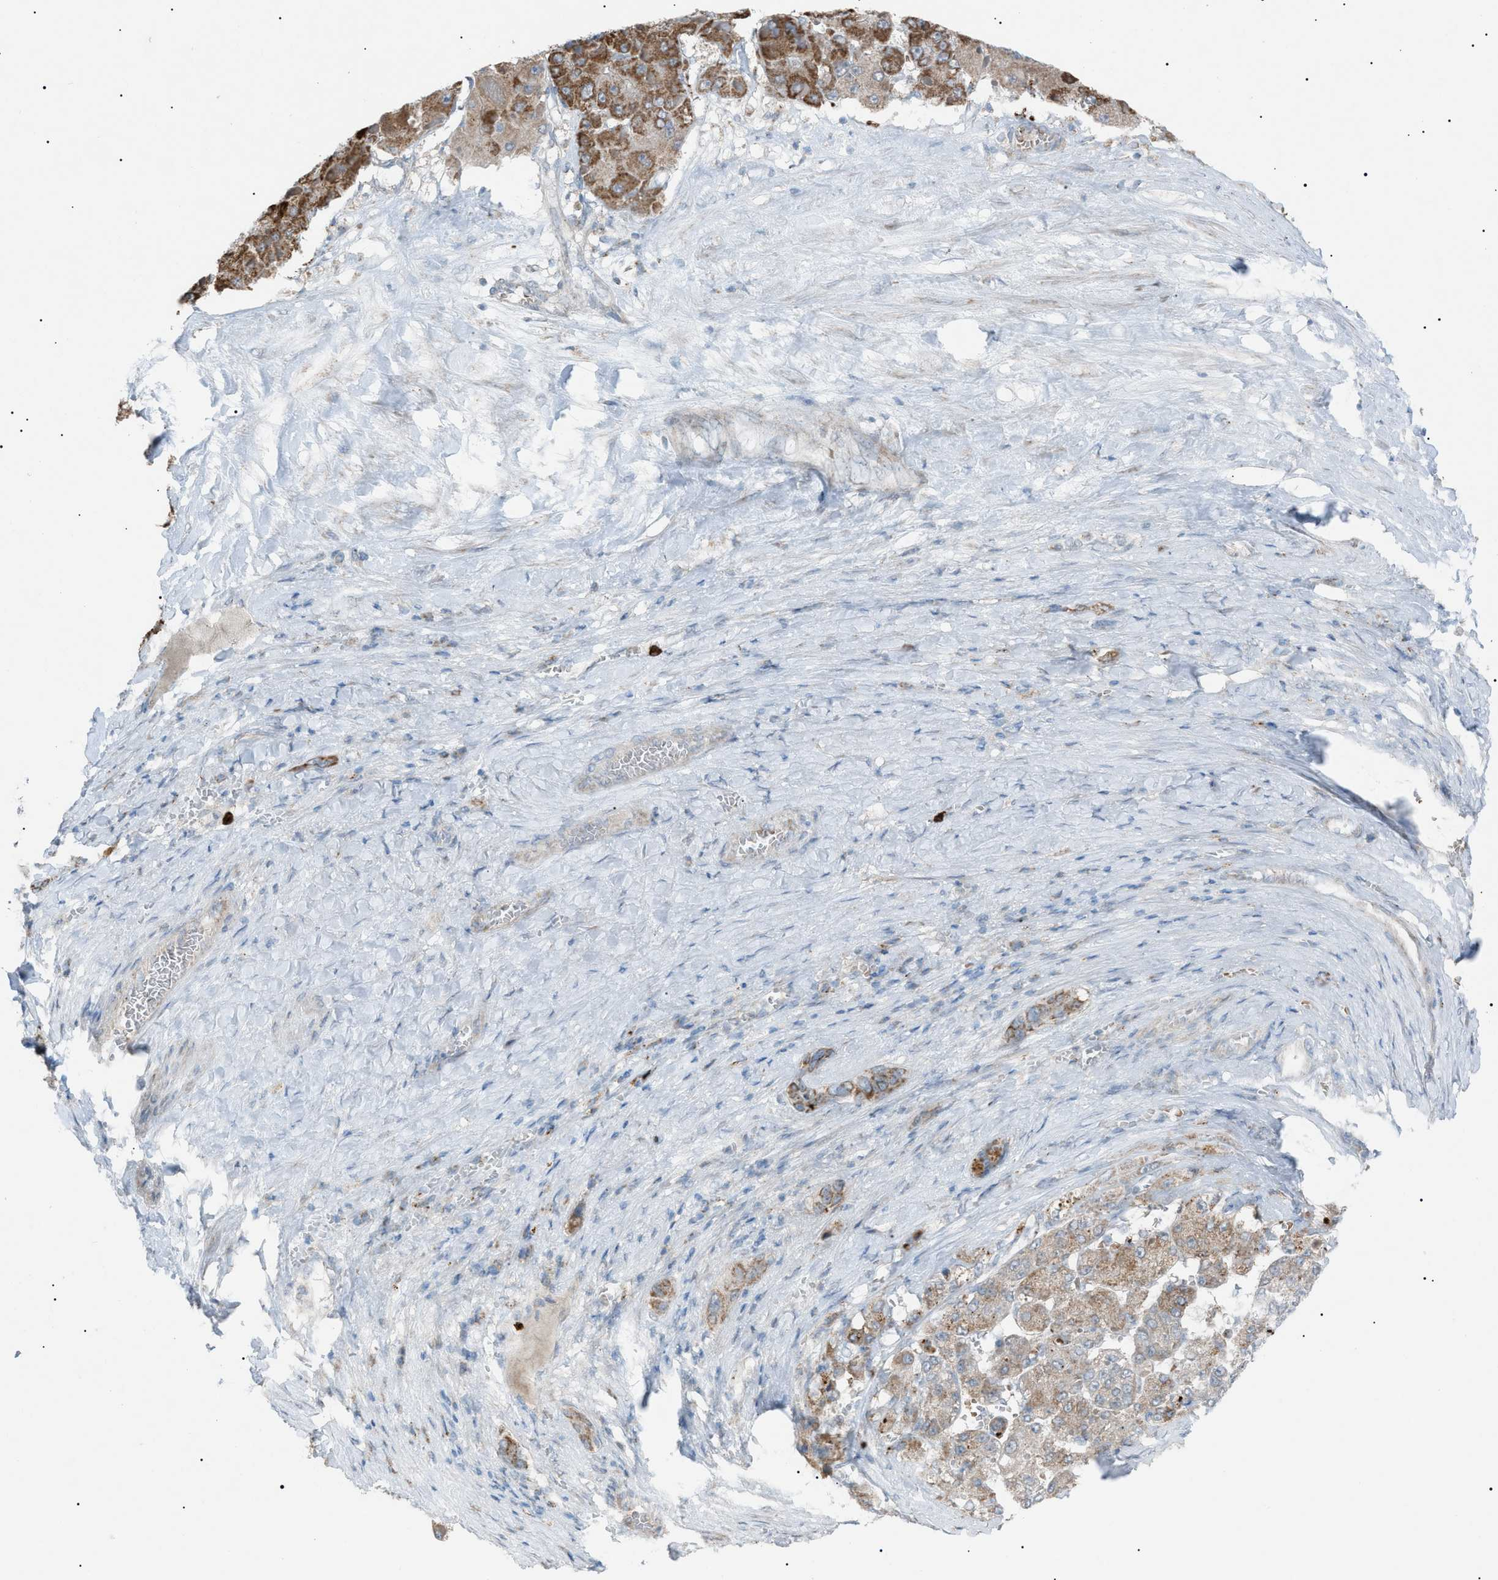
{"staining": {"intensity": "moderate", "quantity": ">75%", "location": "cytoplasmic/membranous"}, "tissue": "liver cancer", "cell_type": "Tumor cells", "image_type": "cancer", "snomed": [{"axis": "morphology", "description": "Carcinoma, Hepatocellular, NOS"}, {"axis": "topography", "description": "Liver"}], "caption": "This photomicrograph exhibits immunohistochemistry staining of liver cancer (hepatocellular carcinoma), with medium moderate cytoplasmic/membranous staining in about >75% of tumor cells.", "gene": "ZNF516", "patient": {"sex": "female", "age": 73}}